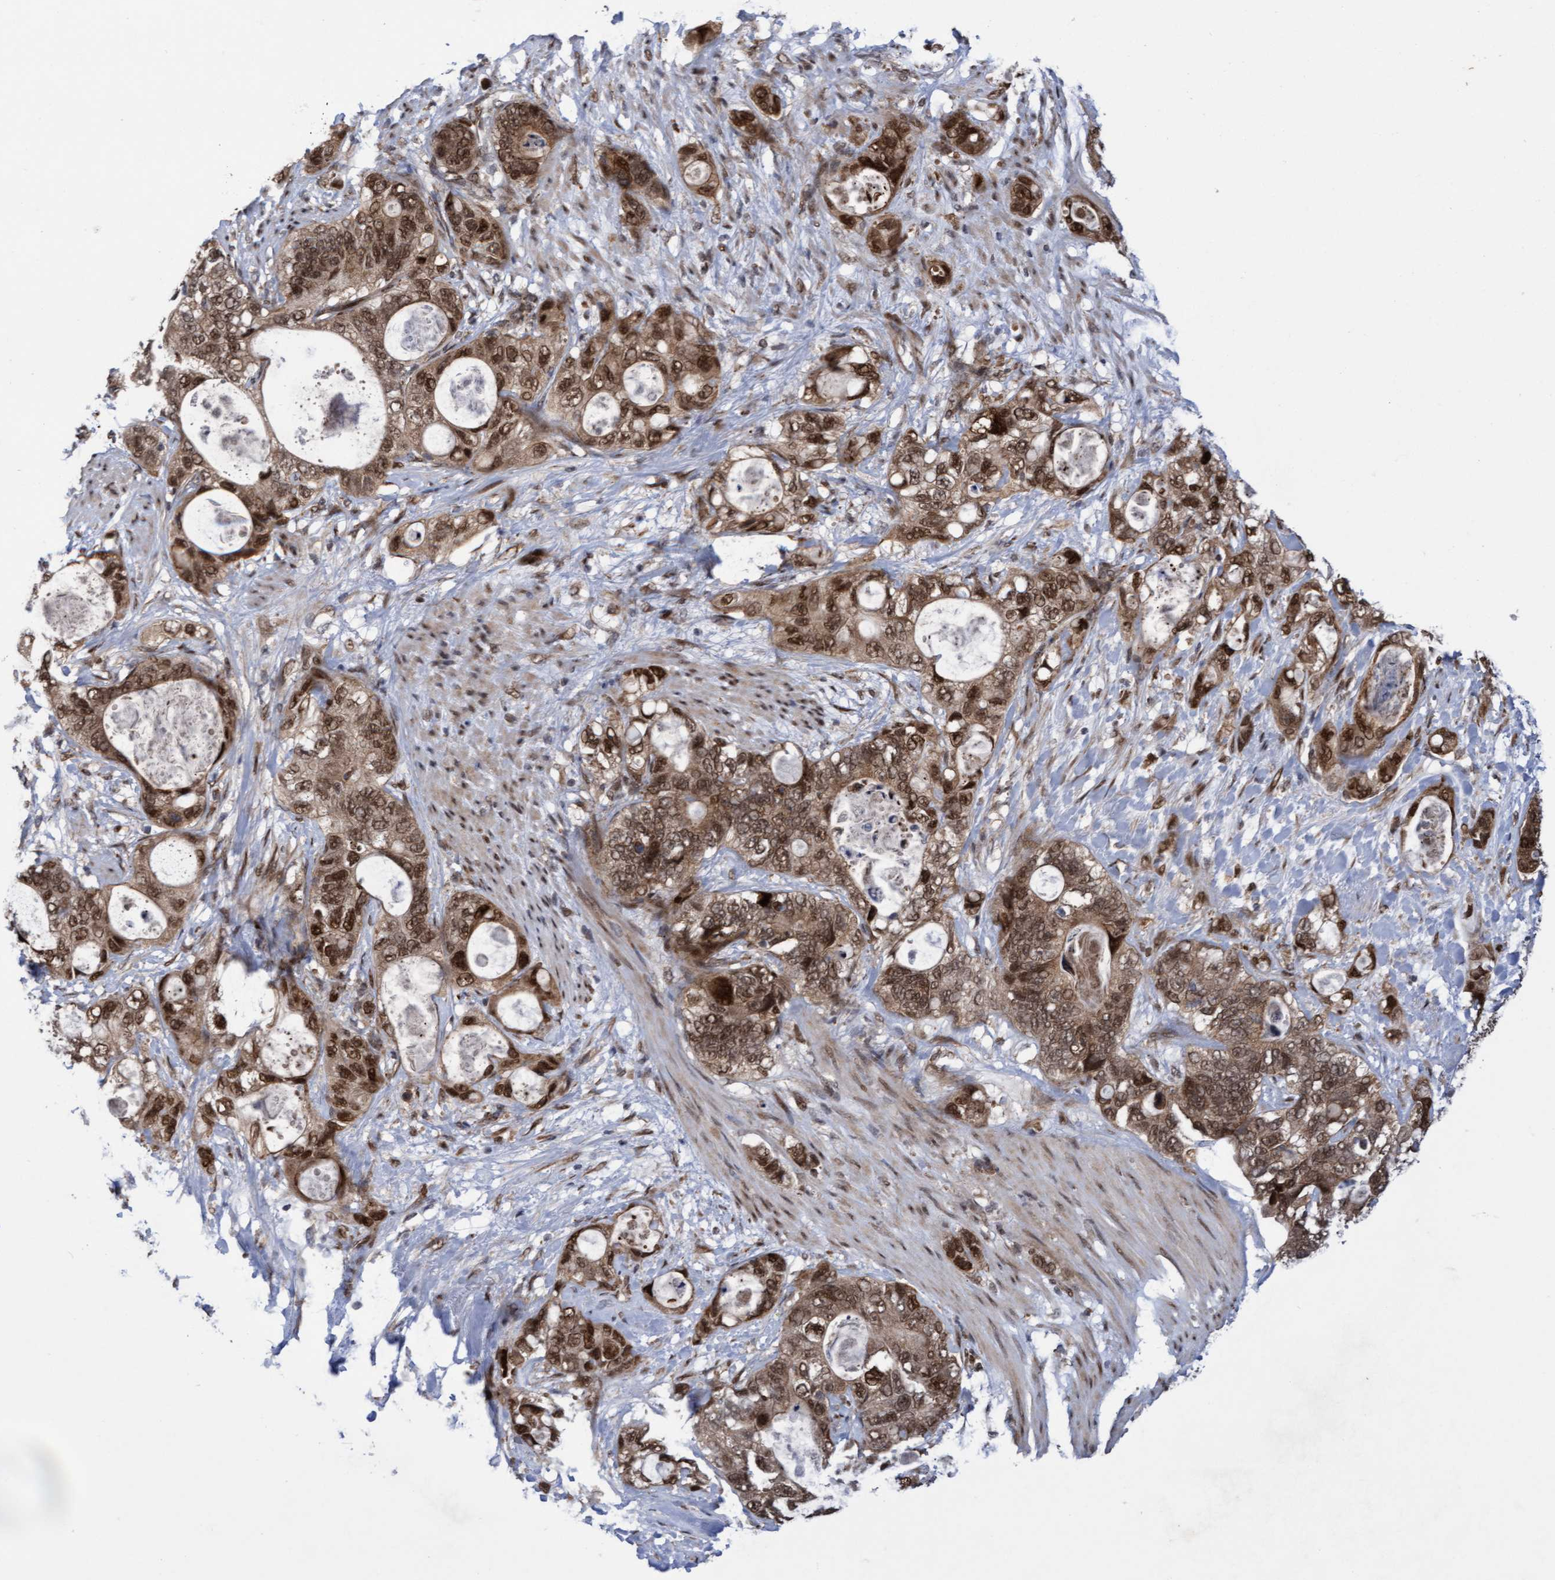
{"staining": {"intensity": "moderate", "quantity": ">75%", "location": "cytoplasmic/membranous,nuclear"}, "tissue": "stomach cancer", "cell_type": "Tumor cells", "image_type": "cancer", "snomed": [{"axis": "morphology", "description": "Normal tissue, NOS"}, {"axis": "morphology", "description": "Adenocarcinoma, NOS"}, {"axis": "topography", "description": "Stomach"}], "caption": "Approximately >75% of tumor cells in stomach adenocarcinoma reveal moderate cytoplasmic/membranous and nuclear protein staining as visualized by brown immunohistochemical staining.", "gene": "TANC2", "patient": {"sex": "female", "age": 89}}